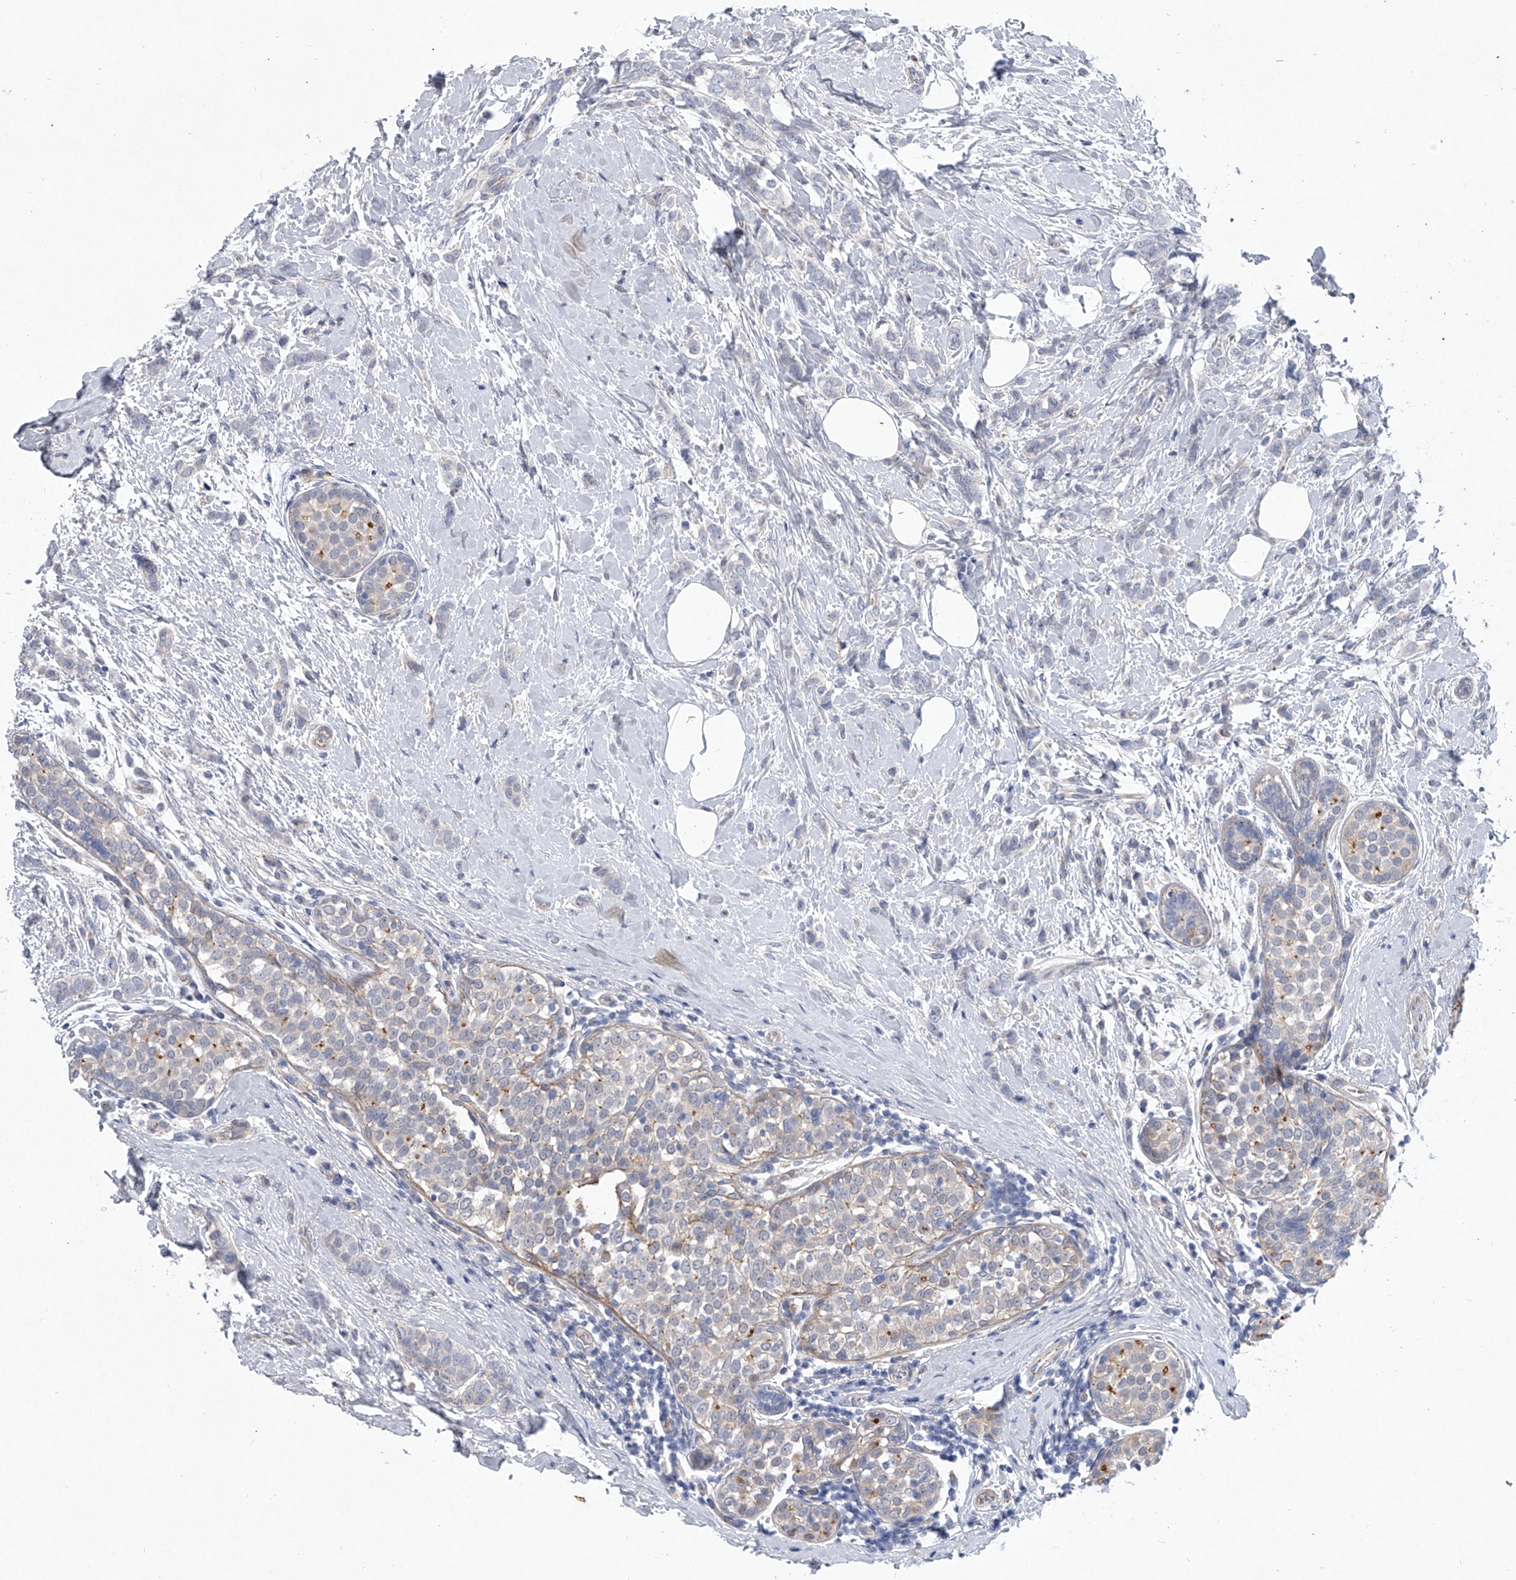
{"staining": {"intensity": "negative", "quantity": "none", "location": "none"}, "tissue": "breast cancer", "cell_type": "Tumor cells", "image_type": "cancer", "snomed": [{"axis": "morphology", "description": "Lobular carcinoma, in situ"}, {"axis": "morphology", "description": "Lobular carcinoma"}, {"axis": "topography", "description": "Breast"}], "caption": "Tumor cells show no significant protein expression in breast cancer.", "gene": "MINDY4", "patient": {"sex": "female", "age": 41}}